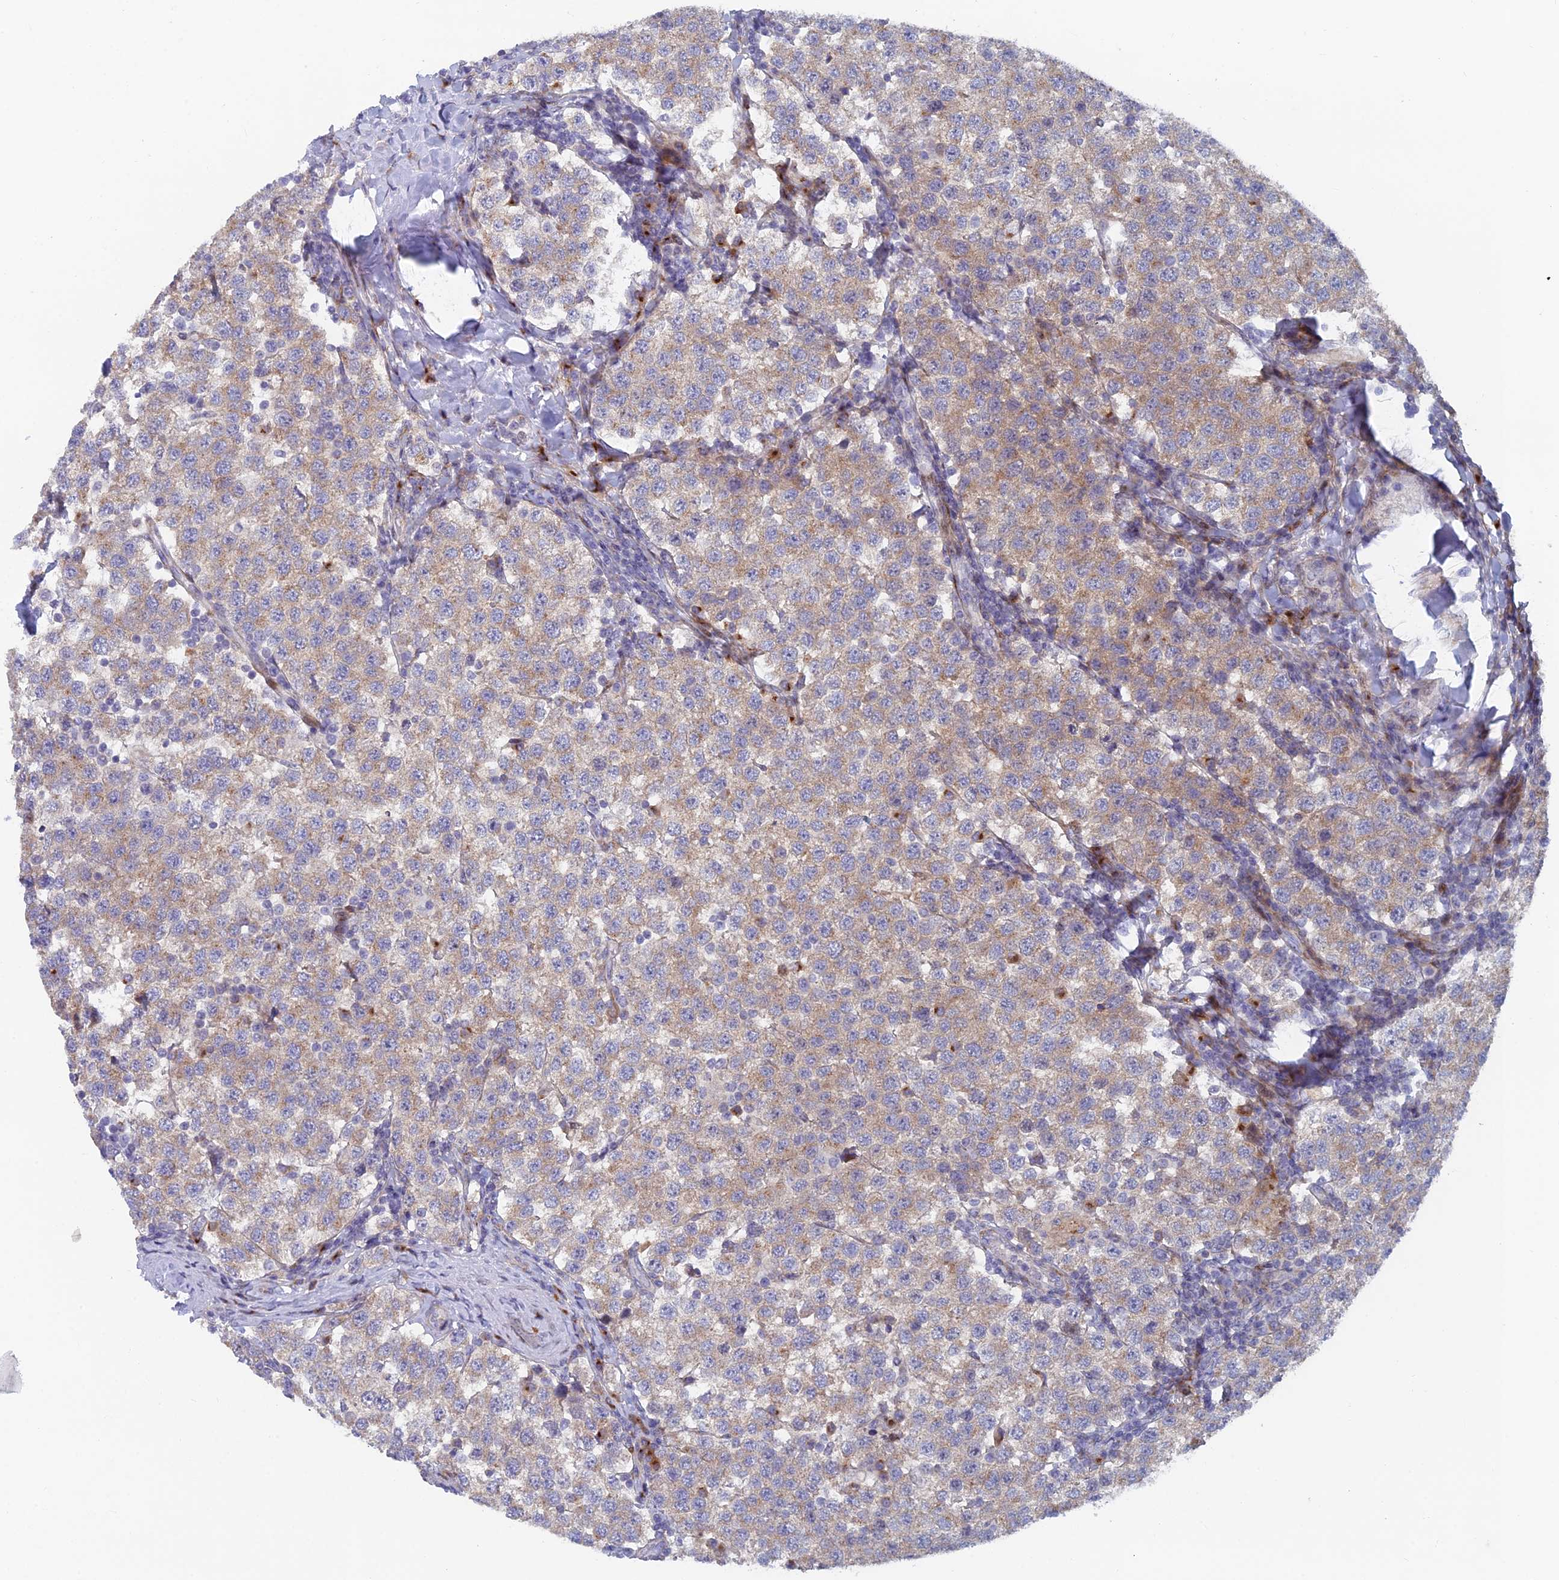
{"staining": {"intensity": "weak", "quantity": "25%-75%", "location": "cytoplasmic/membranous"}, "tissue": "testis cancer", "cell_type": "Tumor cells", "image_type": "cancer", "snomed": [{"axis": "morphology", "description": "Seminoma, NOS"}, {"axis": "topography", "description": "Testis"}], "caption": "A brown stain labels weak cytoplasmic/membranous expression of a protein in human testis cancer (seminoma) tumor cells.", "gene": "B9D2", "patient": {"sex": "male", "age": 34}}